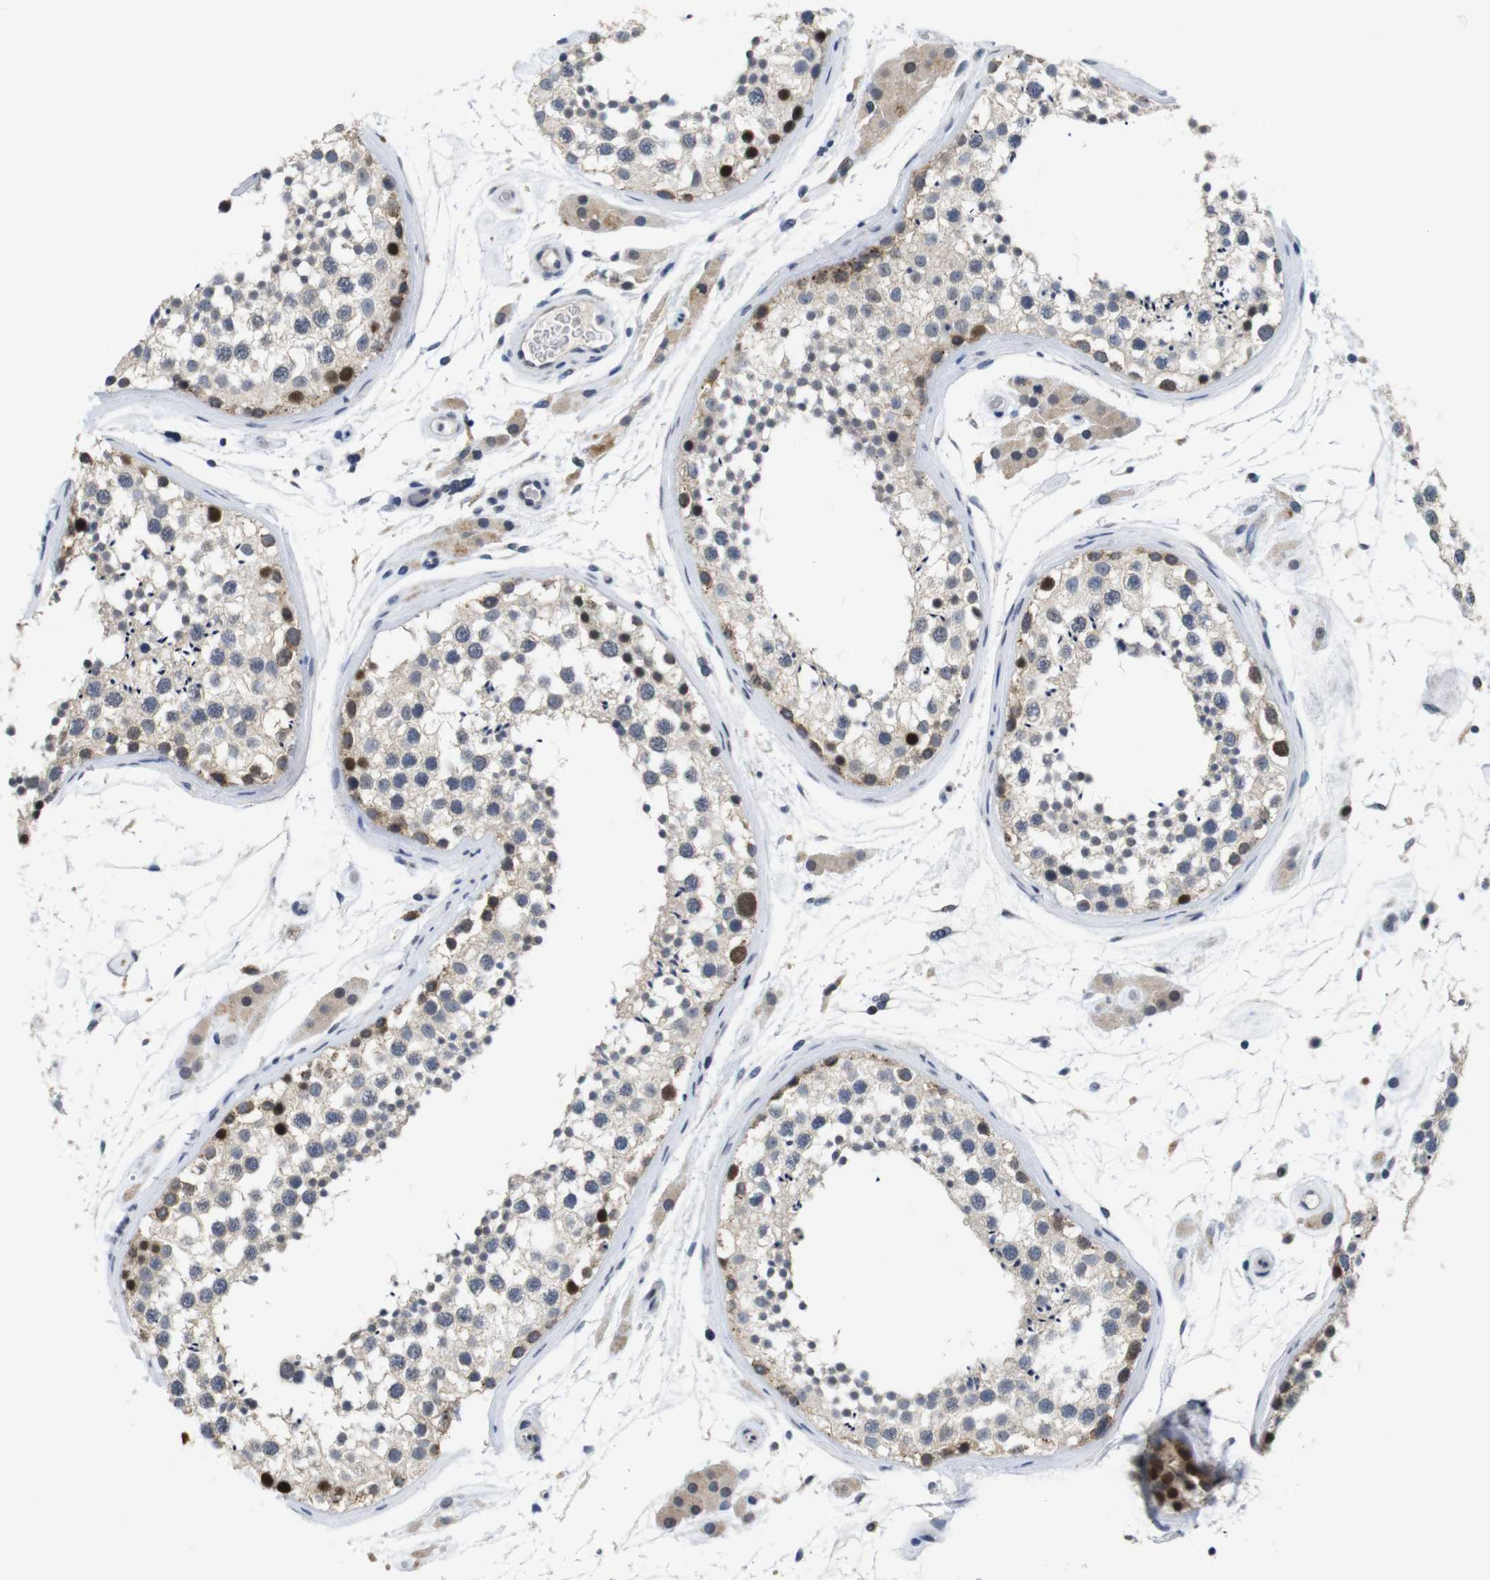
{"staining": {"intensity": "strong", "quantity": "<25%", "location": "cytoplasmic/membranous,nuclear"}, "tissue": "testis", "cell_type": "Cells in seminiferous ducts", "image_type": "normal", "snomed": [{"axis": "morphology", "description": "Normal tissue, NOS"}, {"axis": "topography", "description": "Testis"}], "caption": "Testis stained with a brown dye demonstrates strong cytoplasmic/membranous,nuclear positive staining in approximately <25% of cells in seminiferous ducts.", "gene": "SKP2", "patient": {"sex": "male", "age": 46}}